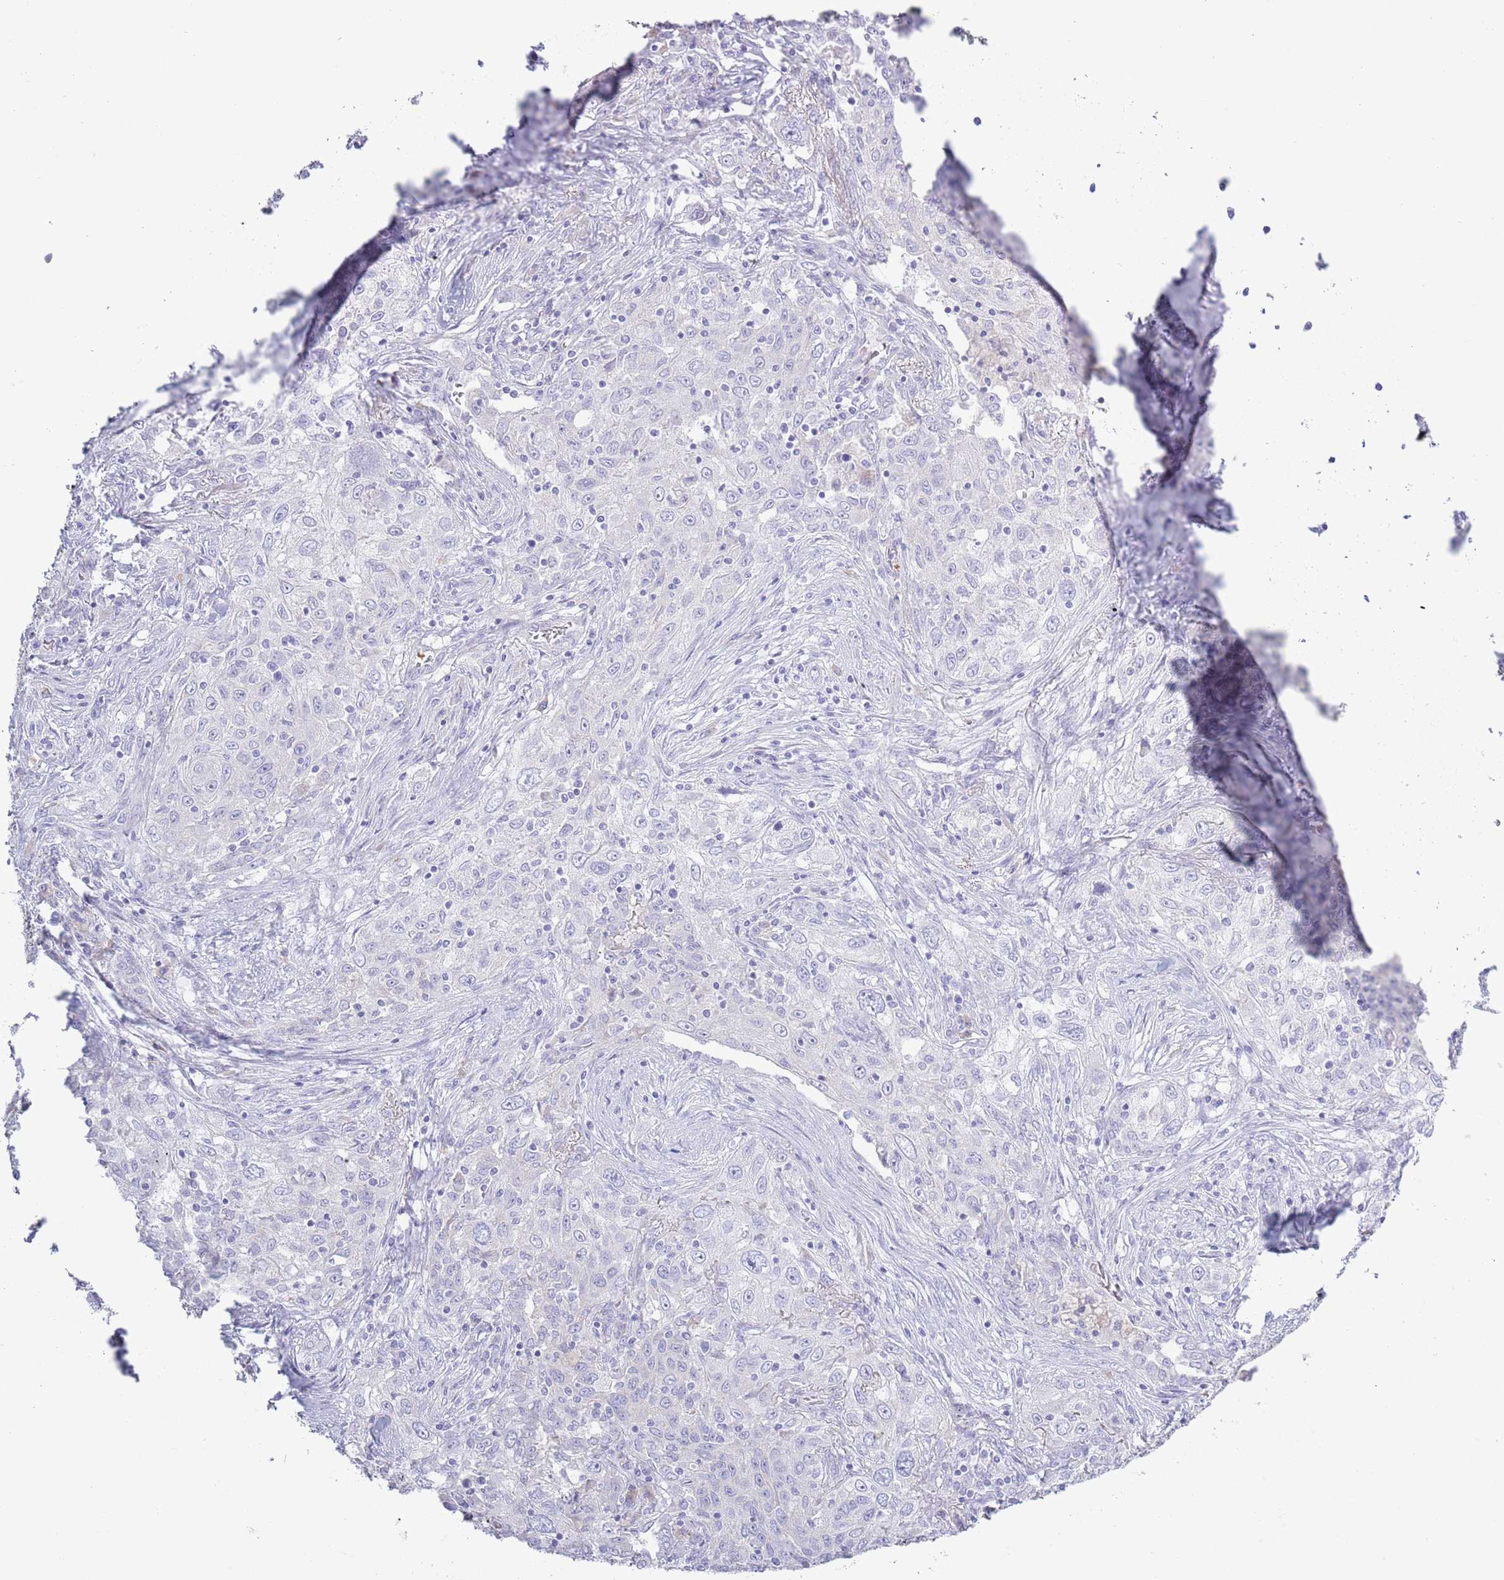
{"staining": {"intensity": "negative", "quantity": "none", "location": "none"}, "tissue": "lung cancer", "cell_type": "Tumor cells", "image_type": "cancer", "snomed": [{"axis": "morphology", "description": "Squamous cell carcinoma, NOS"}, {"axis": "topography", "description": "Lung"}], "caption": "Human lung squamous cell carcinoma stained for a protein using immunohistochemistry (IHC) displays no positivity in tumor cells.", "gene": "ACR", "patient": {"sex": "female", "age": 69}}